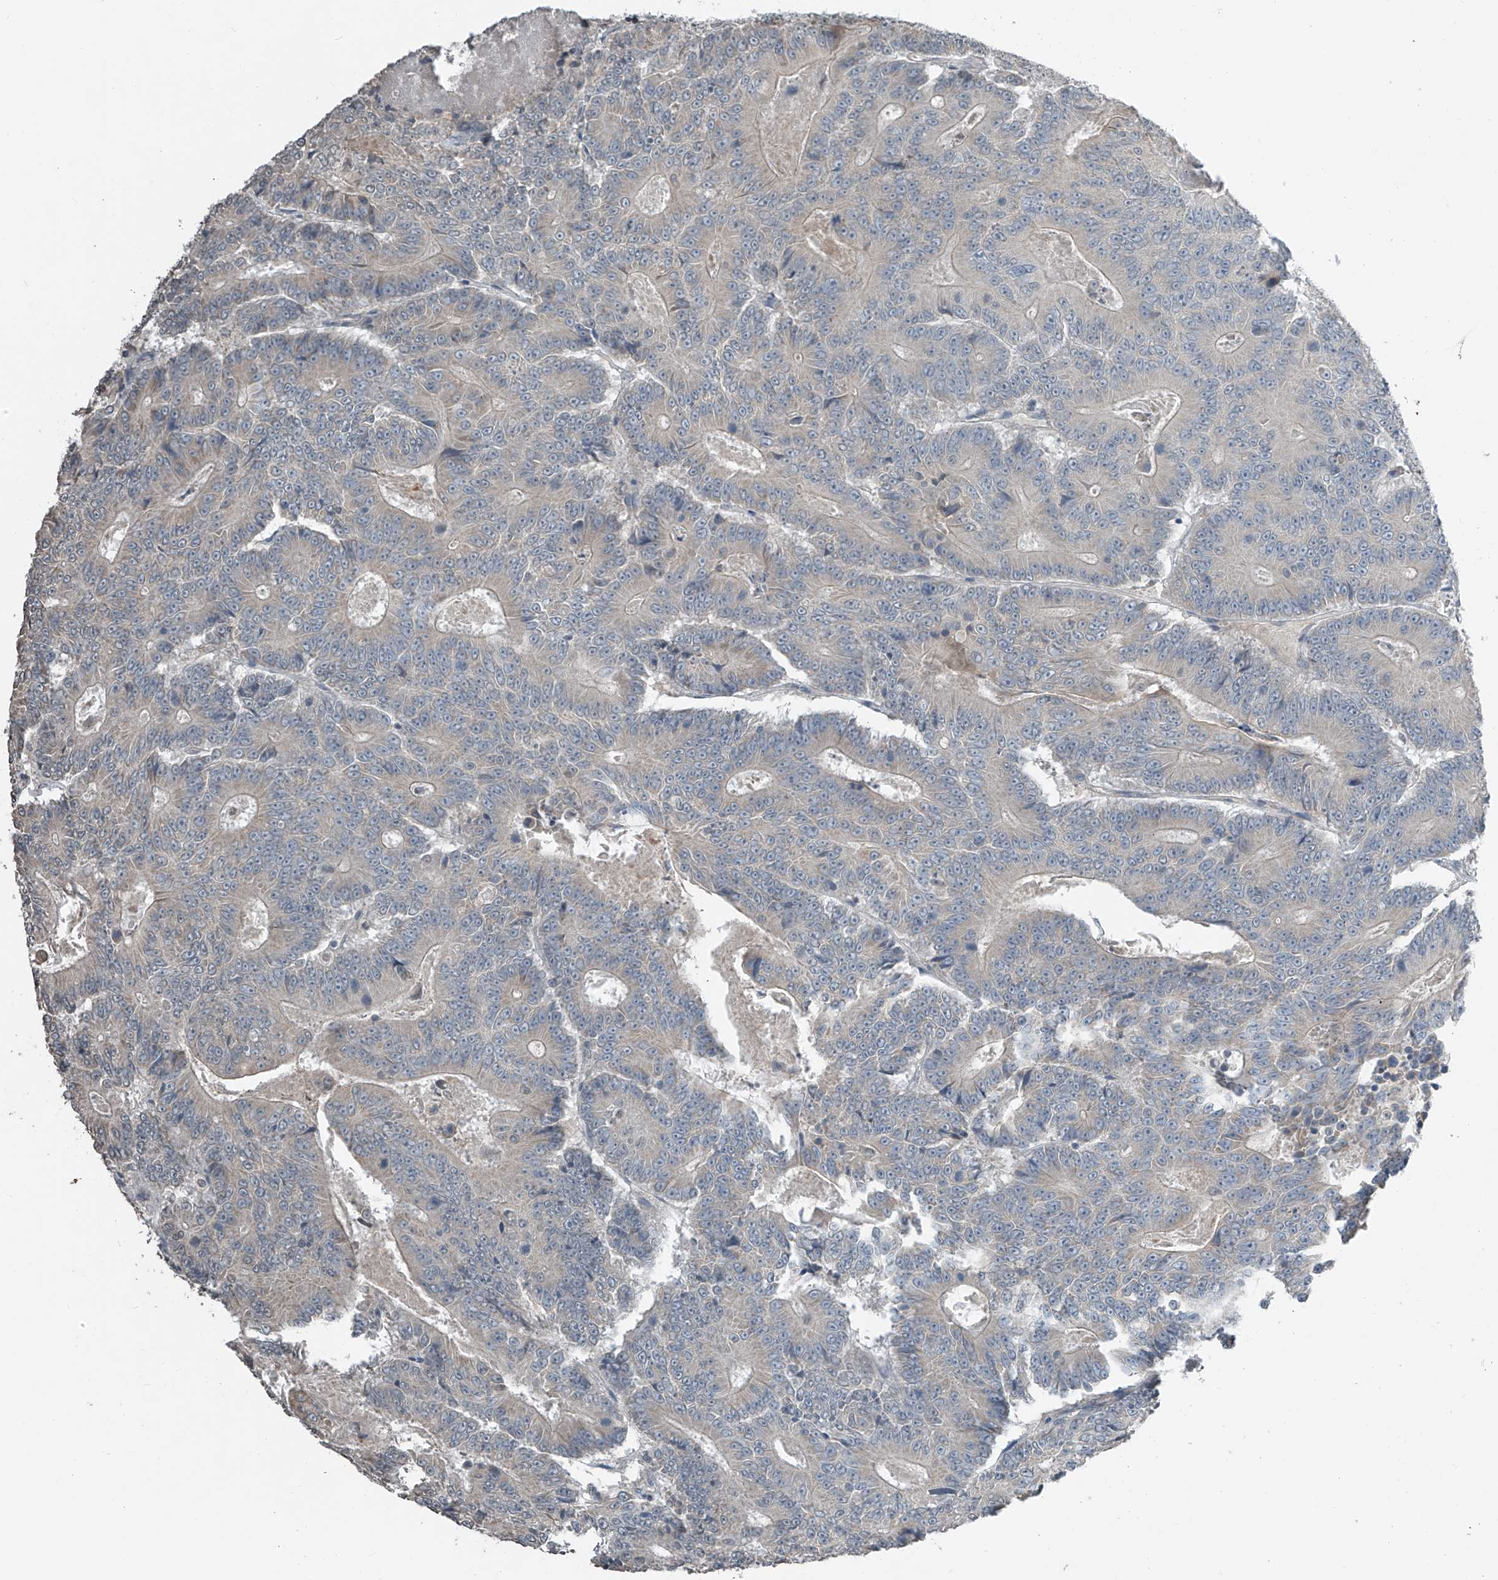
{"staining": {"intensity": "negative", "quantity": "none", "location": "none"}, "tissue": "colorectal cancer", "cell_type": "Tumor cells", "image_type": "cancer", "snomed": [{"axis": "morphology", "description": "Adenocarcinoma, NOS"}, {"axis": "topography", "description": "Colon"}], "caption": "DAB immunohistochemical staining of colorectal adenocarcinoma demonstrates no significant positivity in tumor cells.", "gene": "HOXA11", "patient": {"sex": "male", "age": 83}}